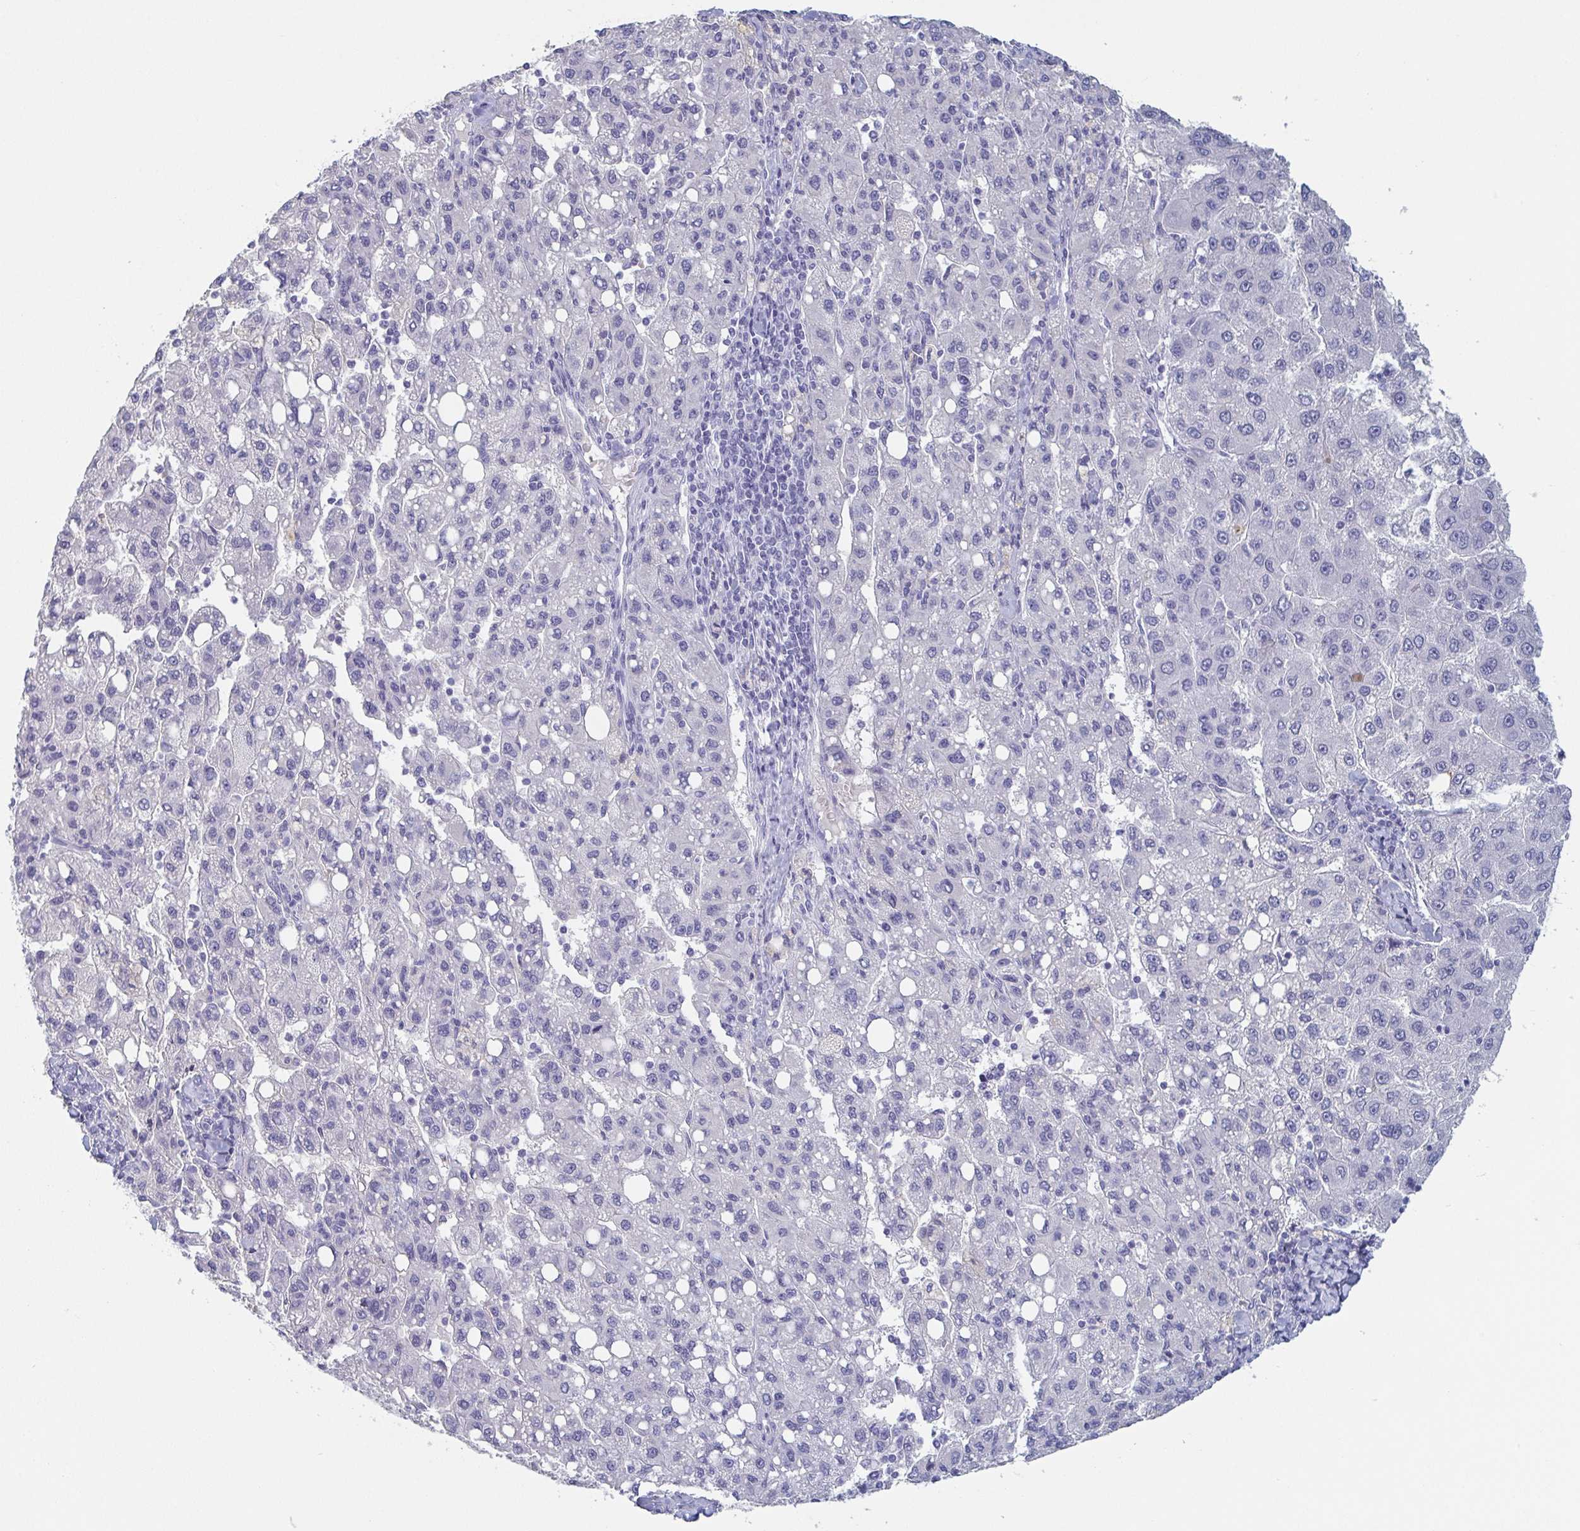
{"staining": {"intensity": "negative", "quantity": "none", "location": "none"}, "tissue": "liver cancer", "cell_type": "Tumor cells", "image_type": "cancer", "snomed": [{"axis": "morphology", "description": "Carcinoma, Hepatocellular, NOS"}, {"axis": "topography", "description": "Liver"}], "caption": "This is an immunohistochemistry image of liver cancer. There is no positivity in tumor cells.", "gene": "ITLN1", "patient": {"sex": "female", "age": 82}}